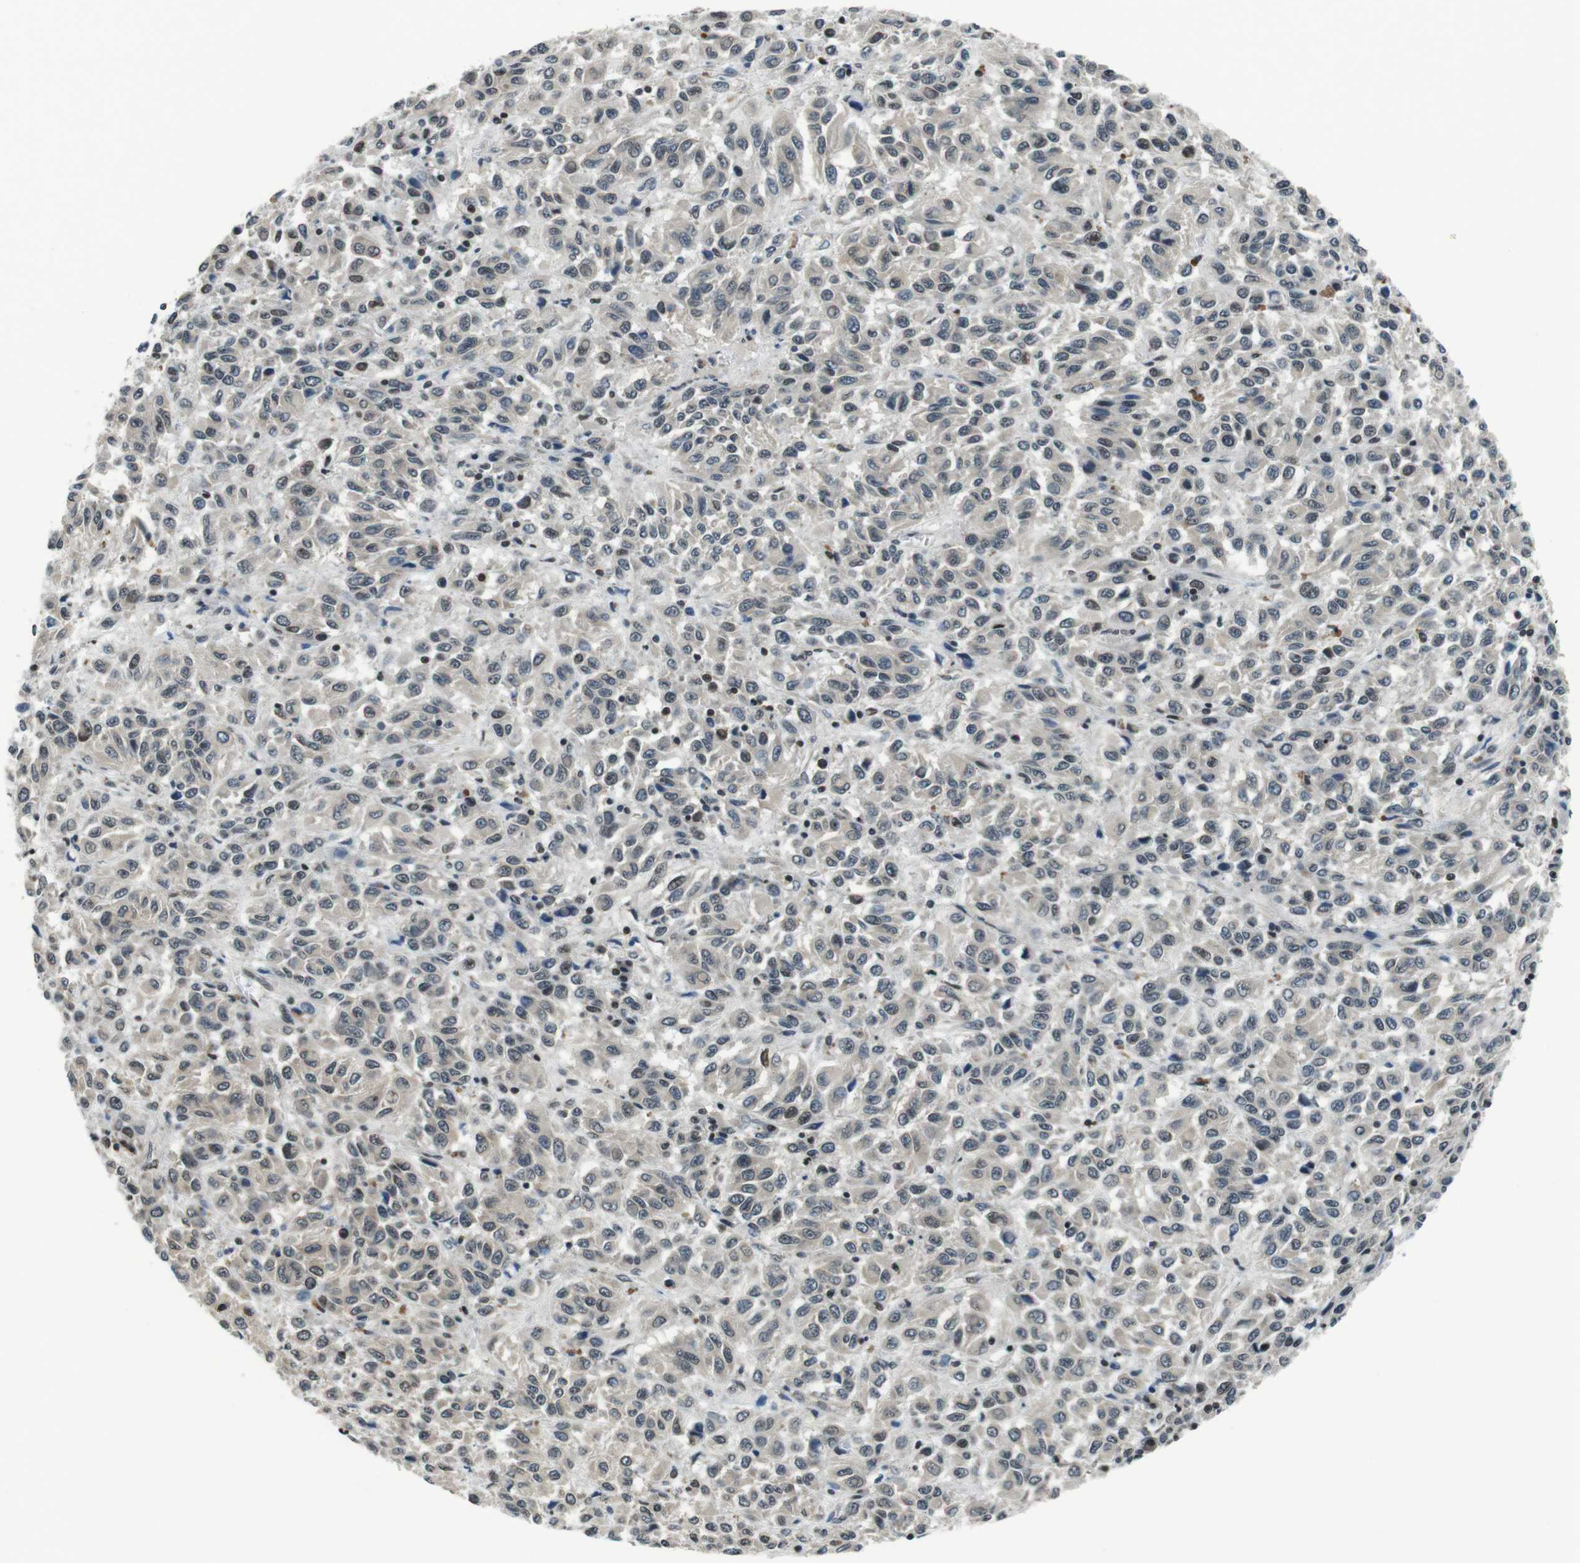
{"staining": {"intensity": "weak", "quantity": "<25%", "location": "nuclear"}, "tissue": "melanoma", "cell_type": "Tumor cells", "image_type": "cancer", "snomed": [{"axis": "morphology", "description": "Malignant melanoma, Metastatic site"}, {"axis": "topography", "description": "Lung"}], "caption": "IHC of malignant melanoma (metastatic site) displays no expression in tumor cells.", "gene": "NEK4", "patient": {"sex": "male", "age": 64}}